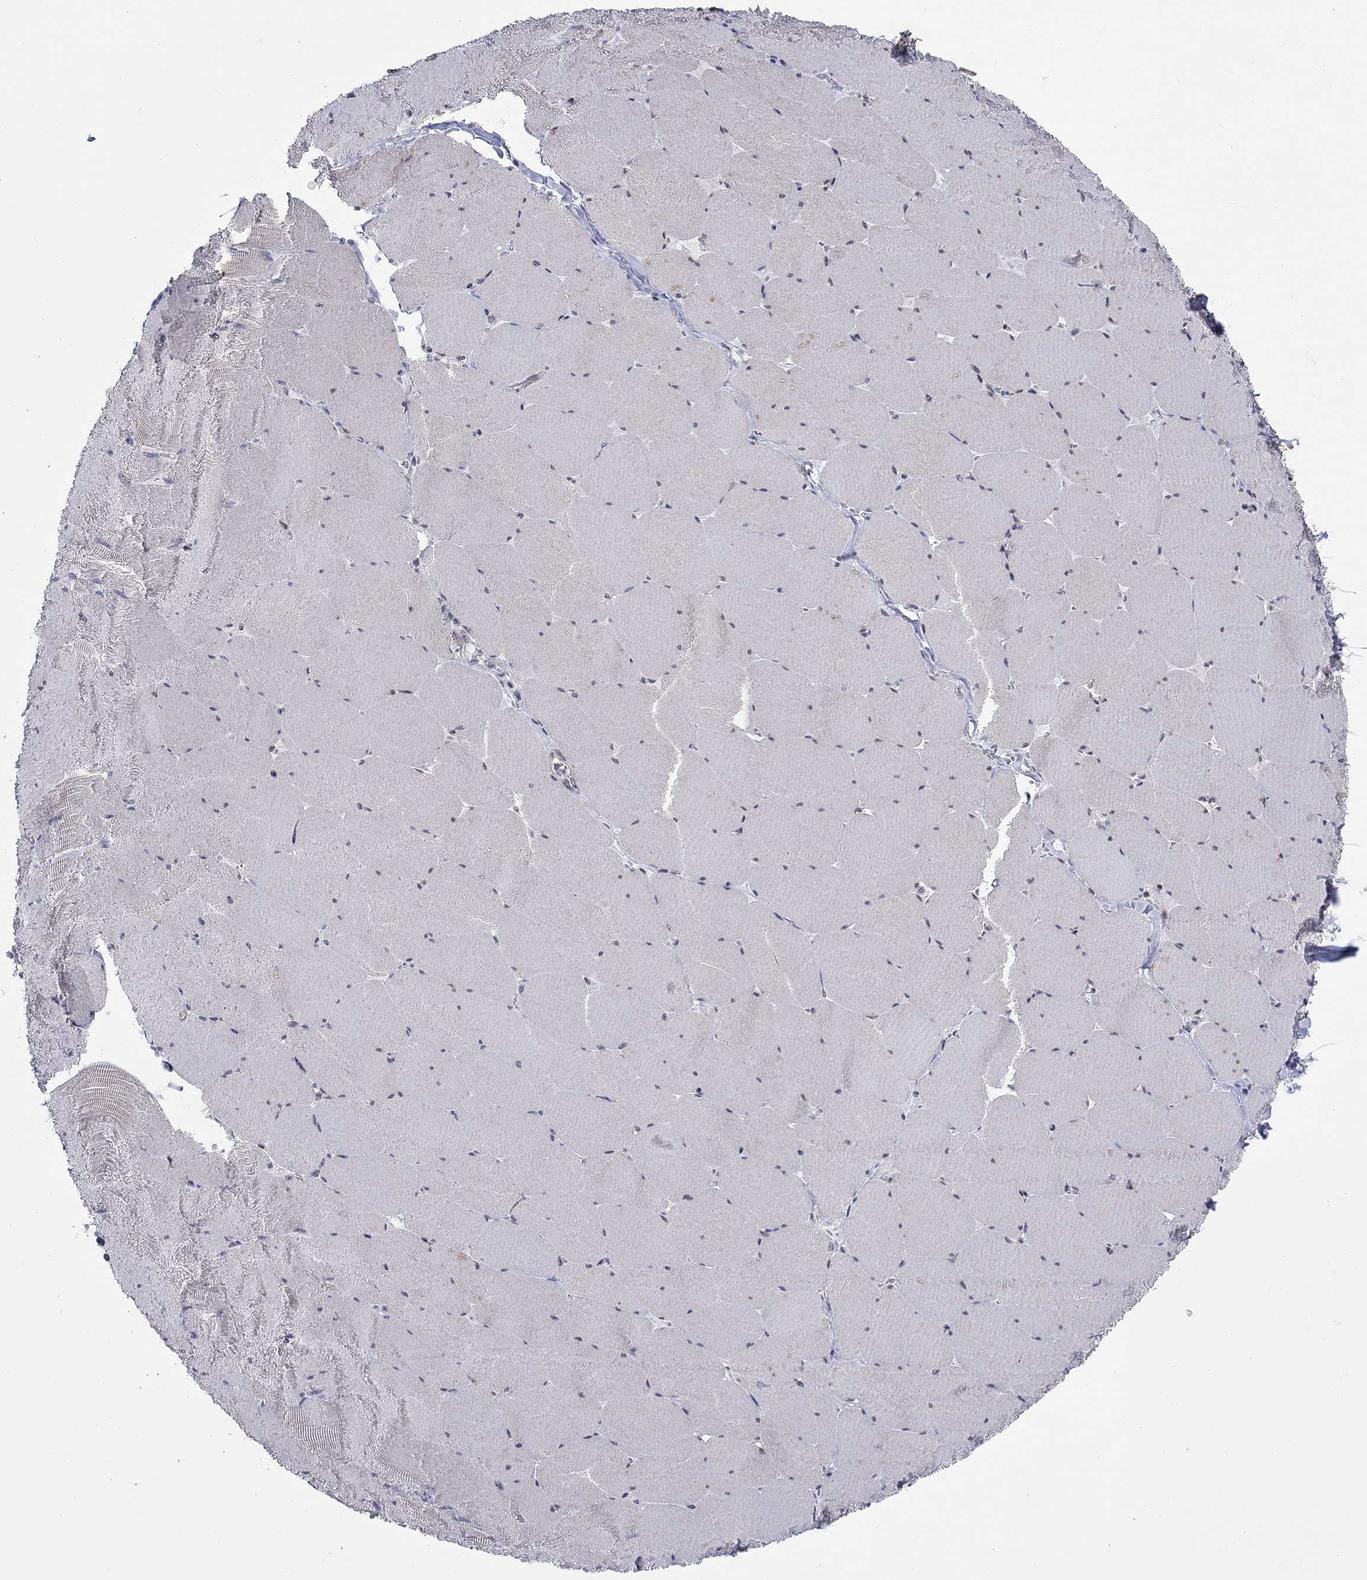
{"staining": {"intensity": "negative", "quantity": "none", "location": "none"}, "tissue": "skeletal muscle", "cell_type": "Myocytes", "image_type": "normal", "snomed": [{"axis": "morphology", "description": "Normal tissue, NOS"}, {"axis": "morphology", "description": "Malignant melanoma, Metastatic site"}, {"axis": "topography", "description": "Skeletal muscle"}], "caption": "This is an IHC image of unremarkable skeletal muscle. There is no expression in myocytes.", "gene": "PDE1B", "patient": {"sex": "male", "age": 50}}